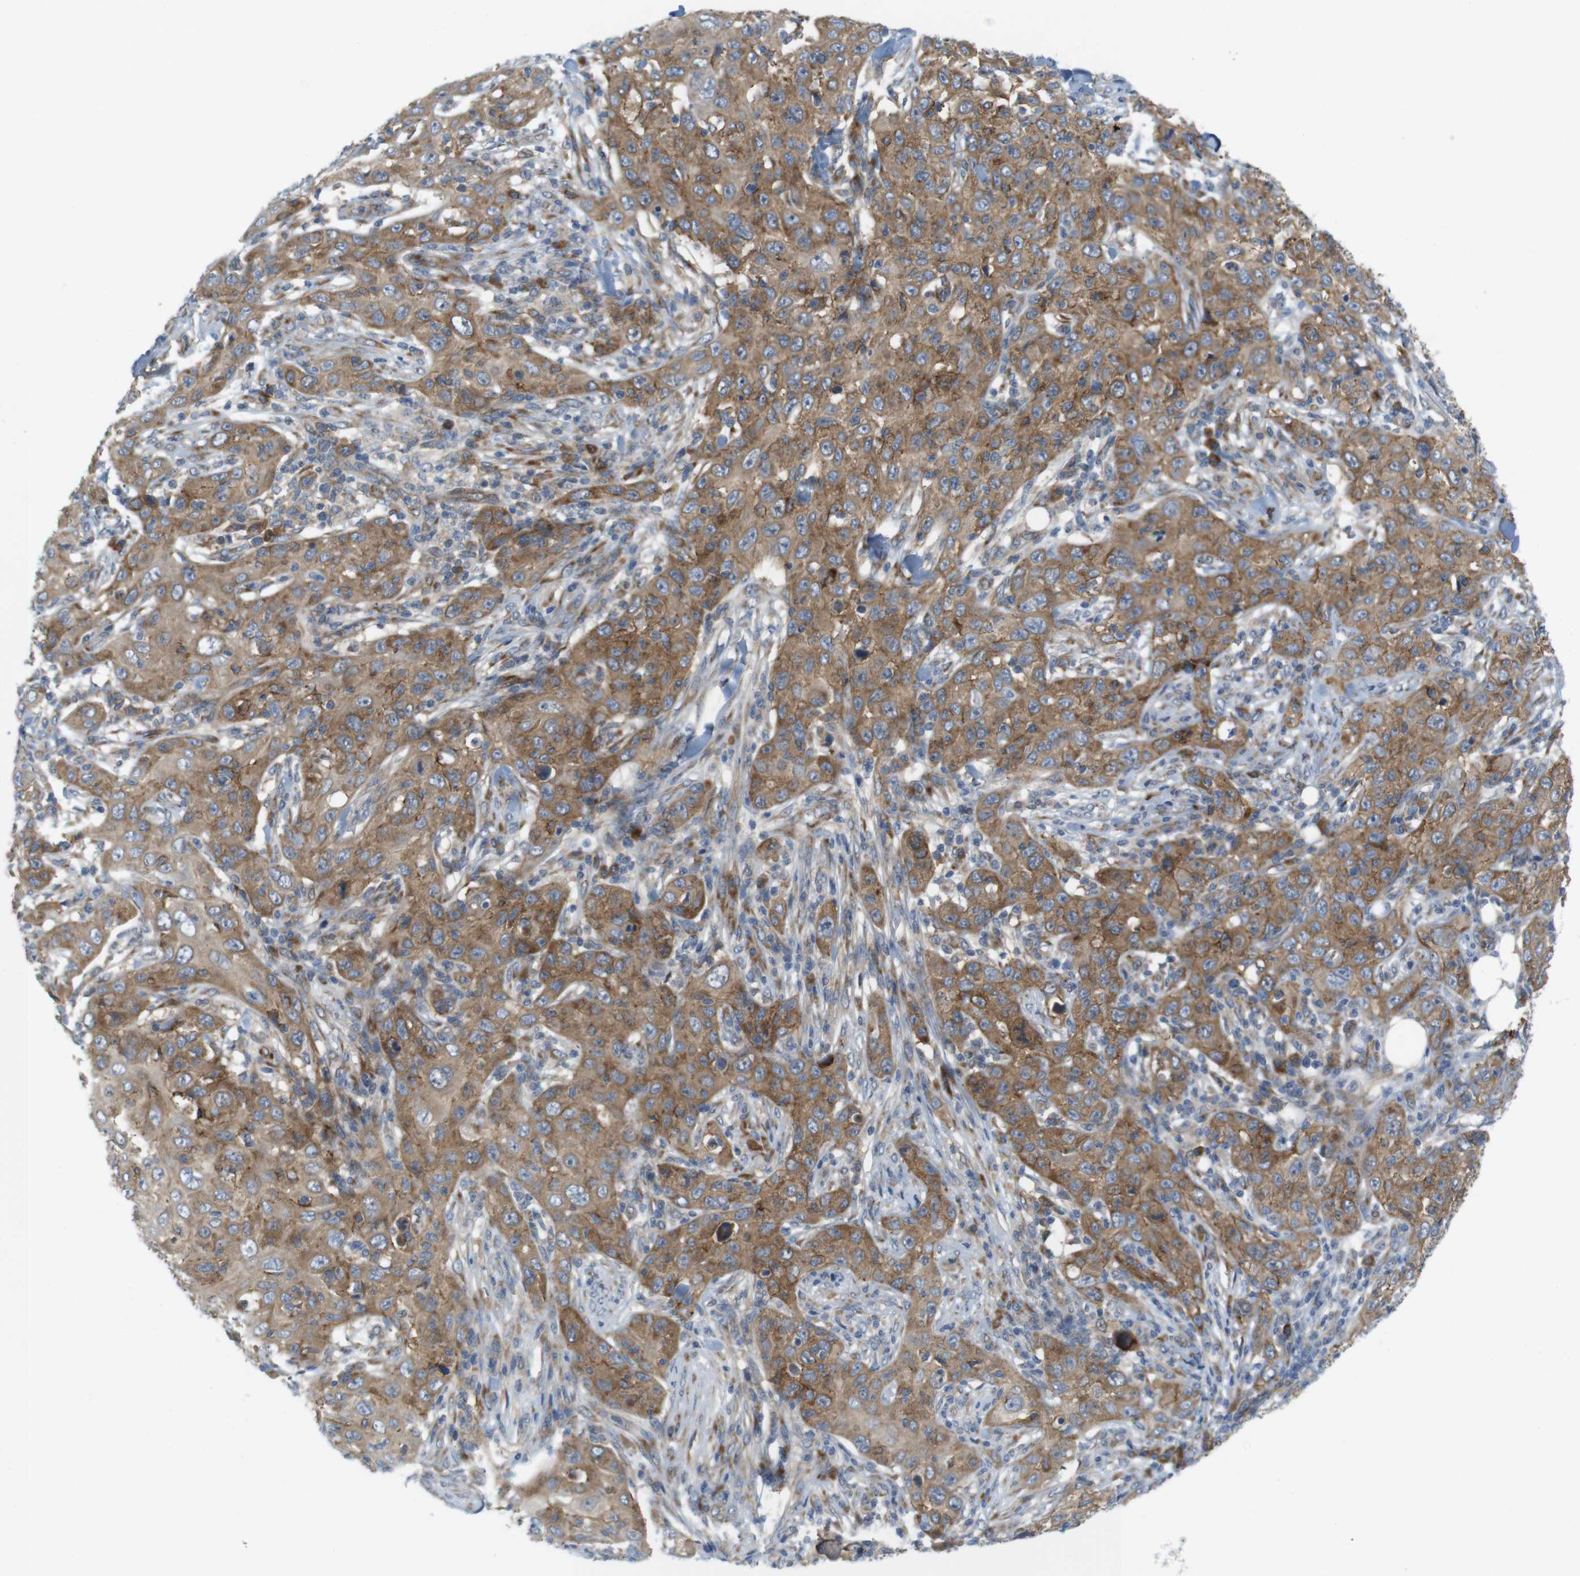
{"staining": {"intensity": "moderate", "quantity": ">75%", "location": "cytoplasmic/membranous"}, "tissue": "skin cancer", "cell_type": "Tumor cells", "image_type": "cancer", "snomed": [{"axis": "morphology", "description": "Squamous cell carcinoma, NOS"}, {"axis": "topography", "description": "Skin"}], "caption": "Tumor cells display moderate cytoplasmic/membranous expression in about >75% of cells in squamous cell carcinoma (skin).", "gene": "GJC3", "patient": {"sex": "female", "age": 88}}